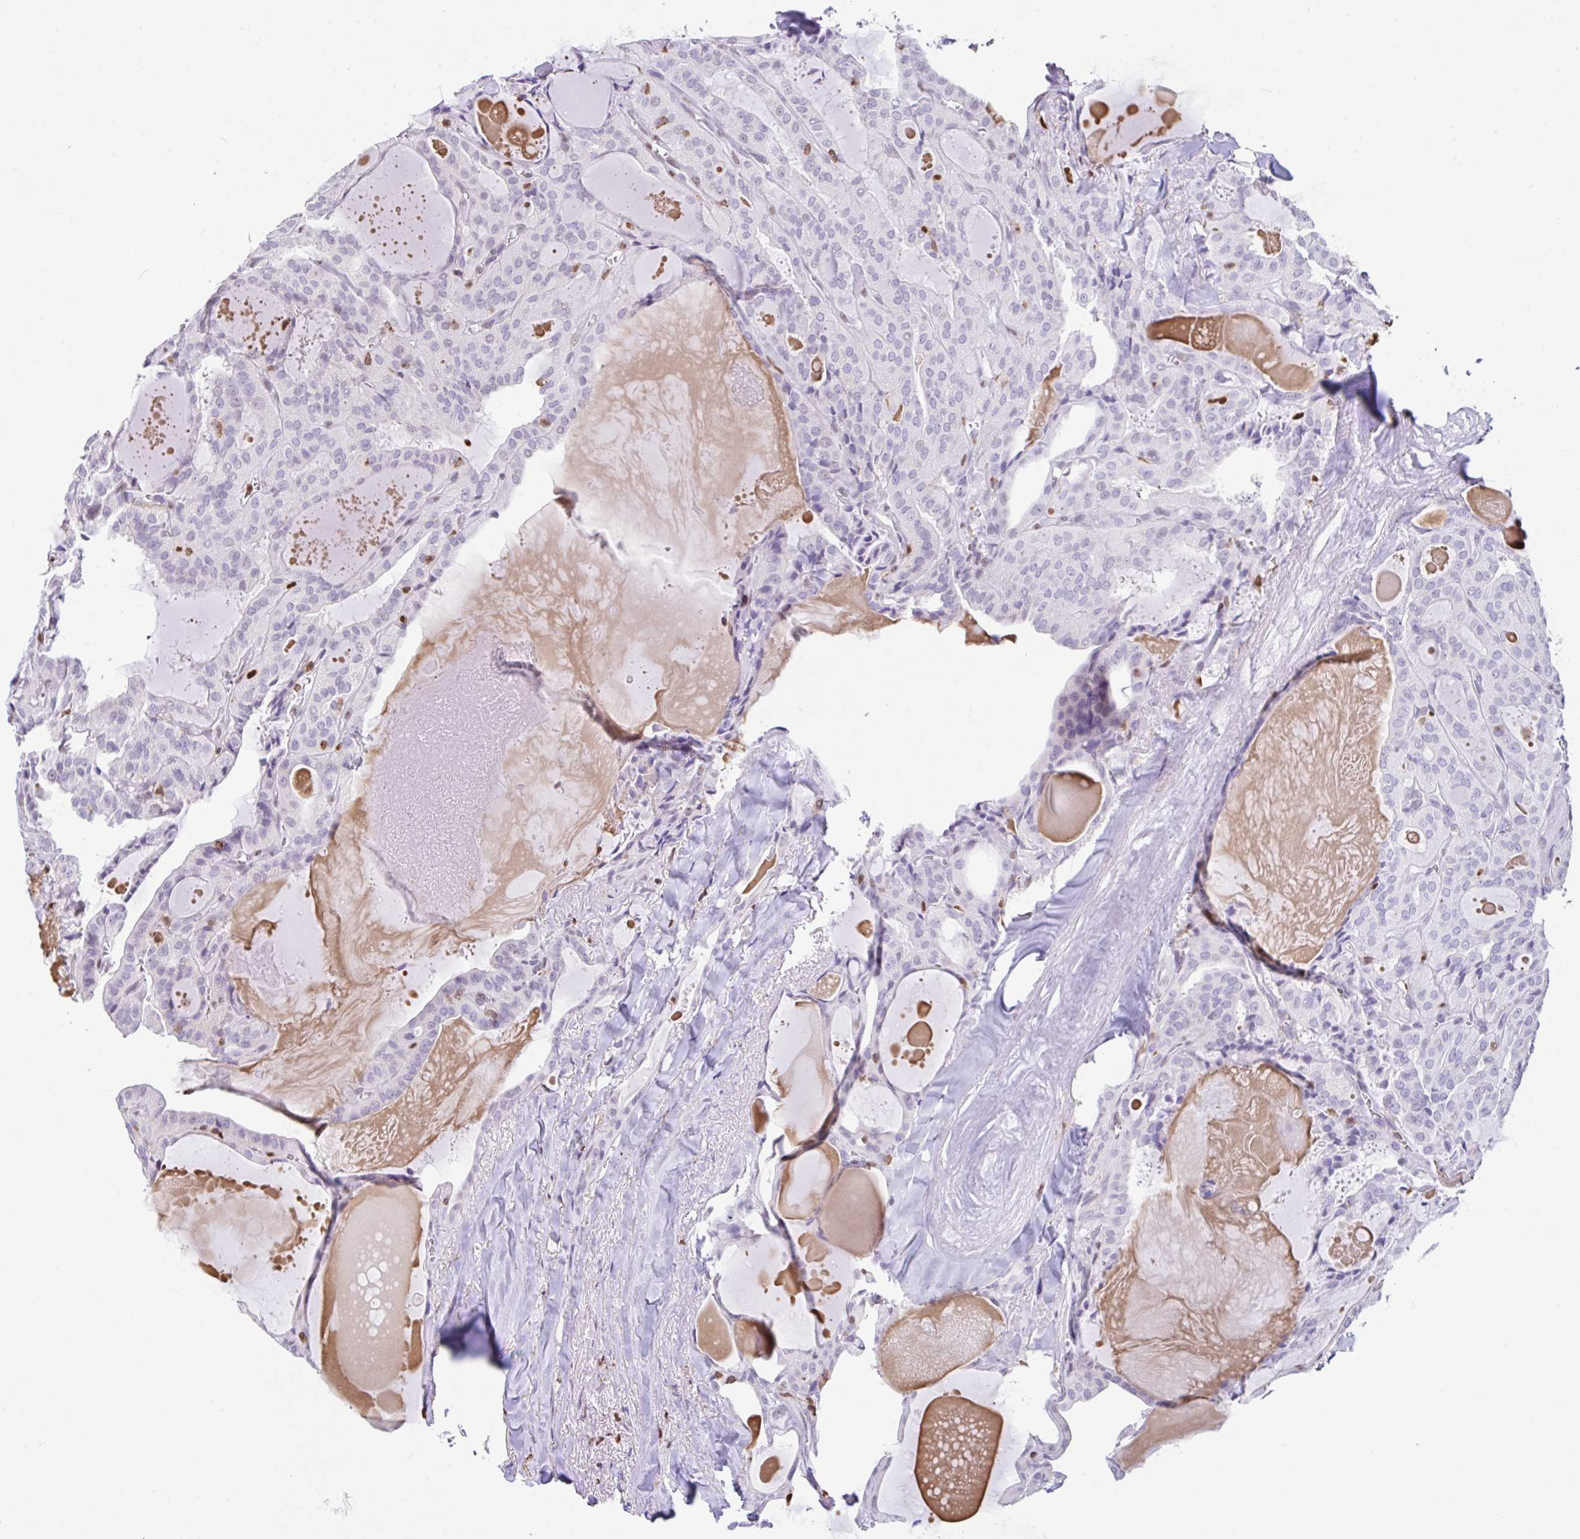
{"staining": {"intensity": "negative", "quantity": "none", "location": "none"}, "tissue": "thyroid cancer", "cell_type": "Tumor cells", "image_type": "cancer", "snomed": [{"axis": "morphology", "description": "Papillary adenocarcinoma, NOS"}, {"axis": "topography", "description": "Thyroid gland"}], "caption": "Tumor cells are negative for brown protein staining in papillary adenocarcinoma (thyroid).", "gene": "BTBD10", "patient": {"sex": "male", "age": 52}}